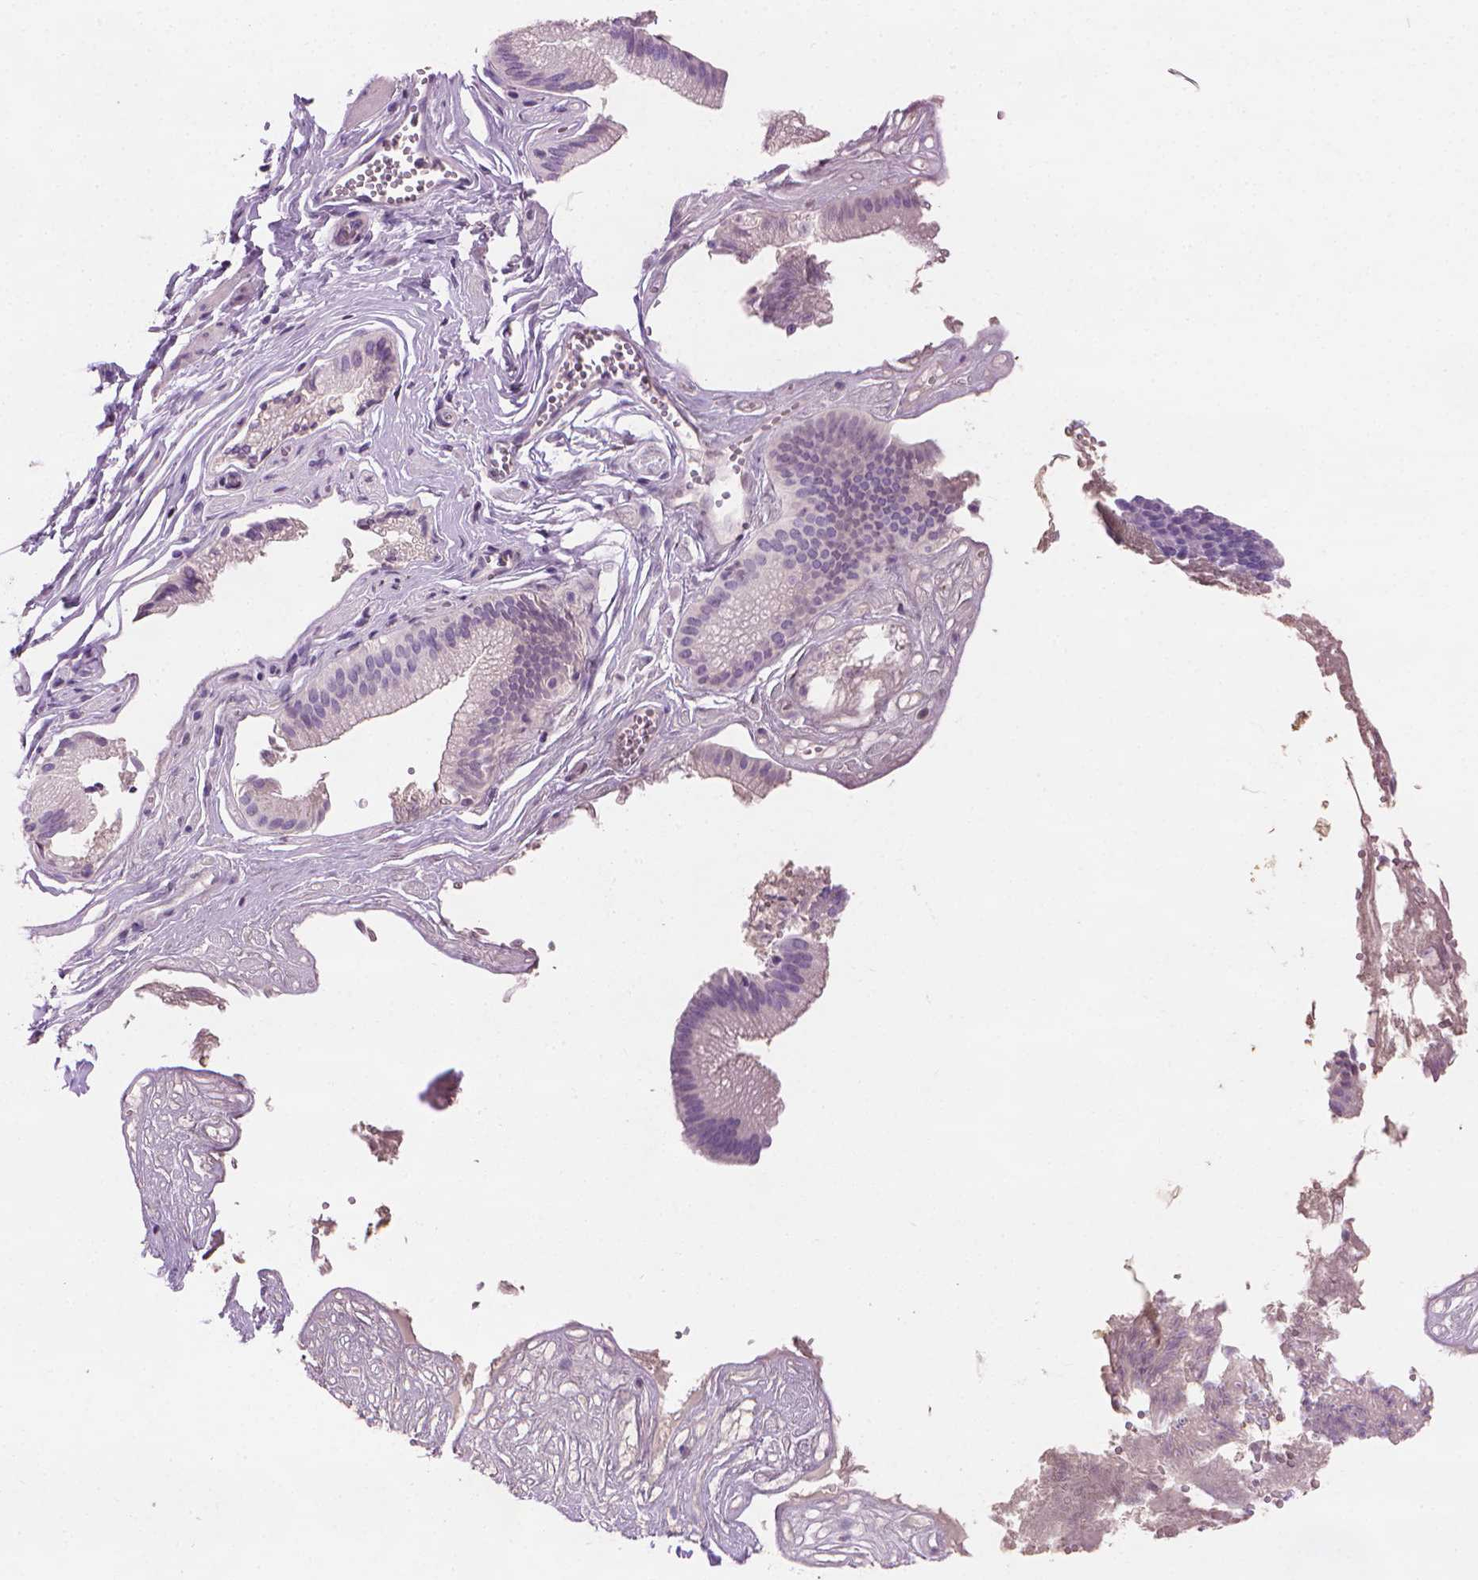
{"staining": {"intensity": "negative", "quantity": "none", "location": "none"}, "tissue": "gallbladder", "cell_type": "Glandular cells", "image_type": "normal", "snomed": [{"axis": "morphology", "description": "Normal tissue, NOS"}, {"axis": "topography", "description": "Gallbladder"}, {"axis": "topography", "description": "Peripheral nerve tissue"}], "caption": "Immunohistochemistry micrograph of benign gallbladder: gallbladder stained with DAB demonstrates no significant protein positivity in glandular cells. (Immunohistochemistry, brightfield microscopy, high magnification).", "gene": "MLANA", "patient": {"sex": "male", "age": 17}}